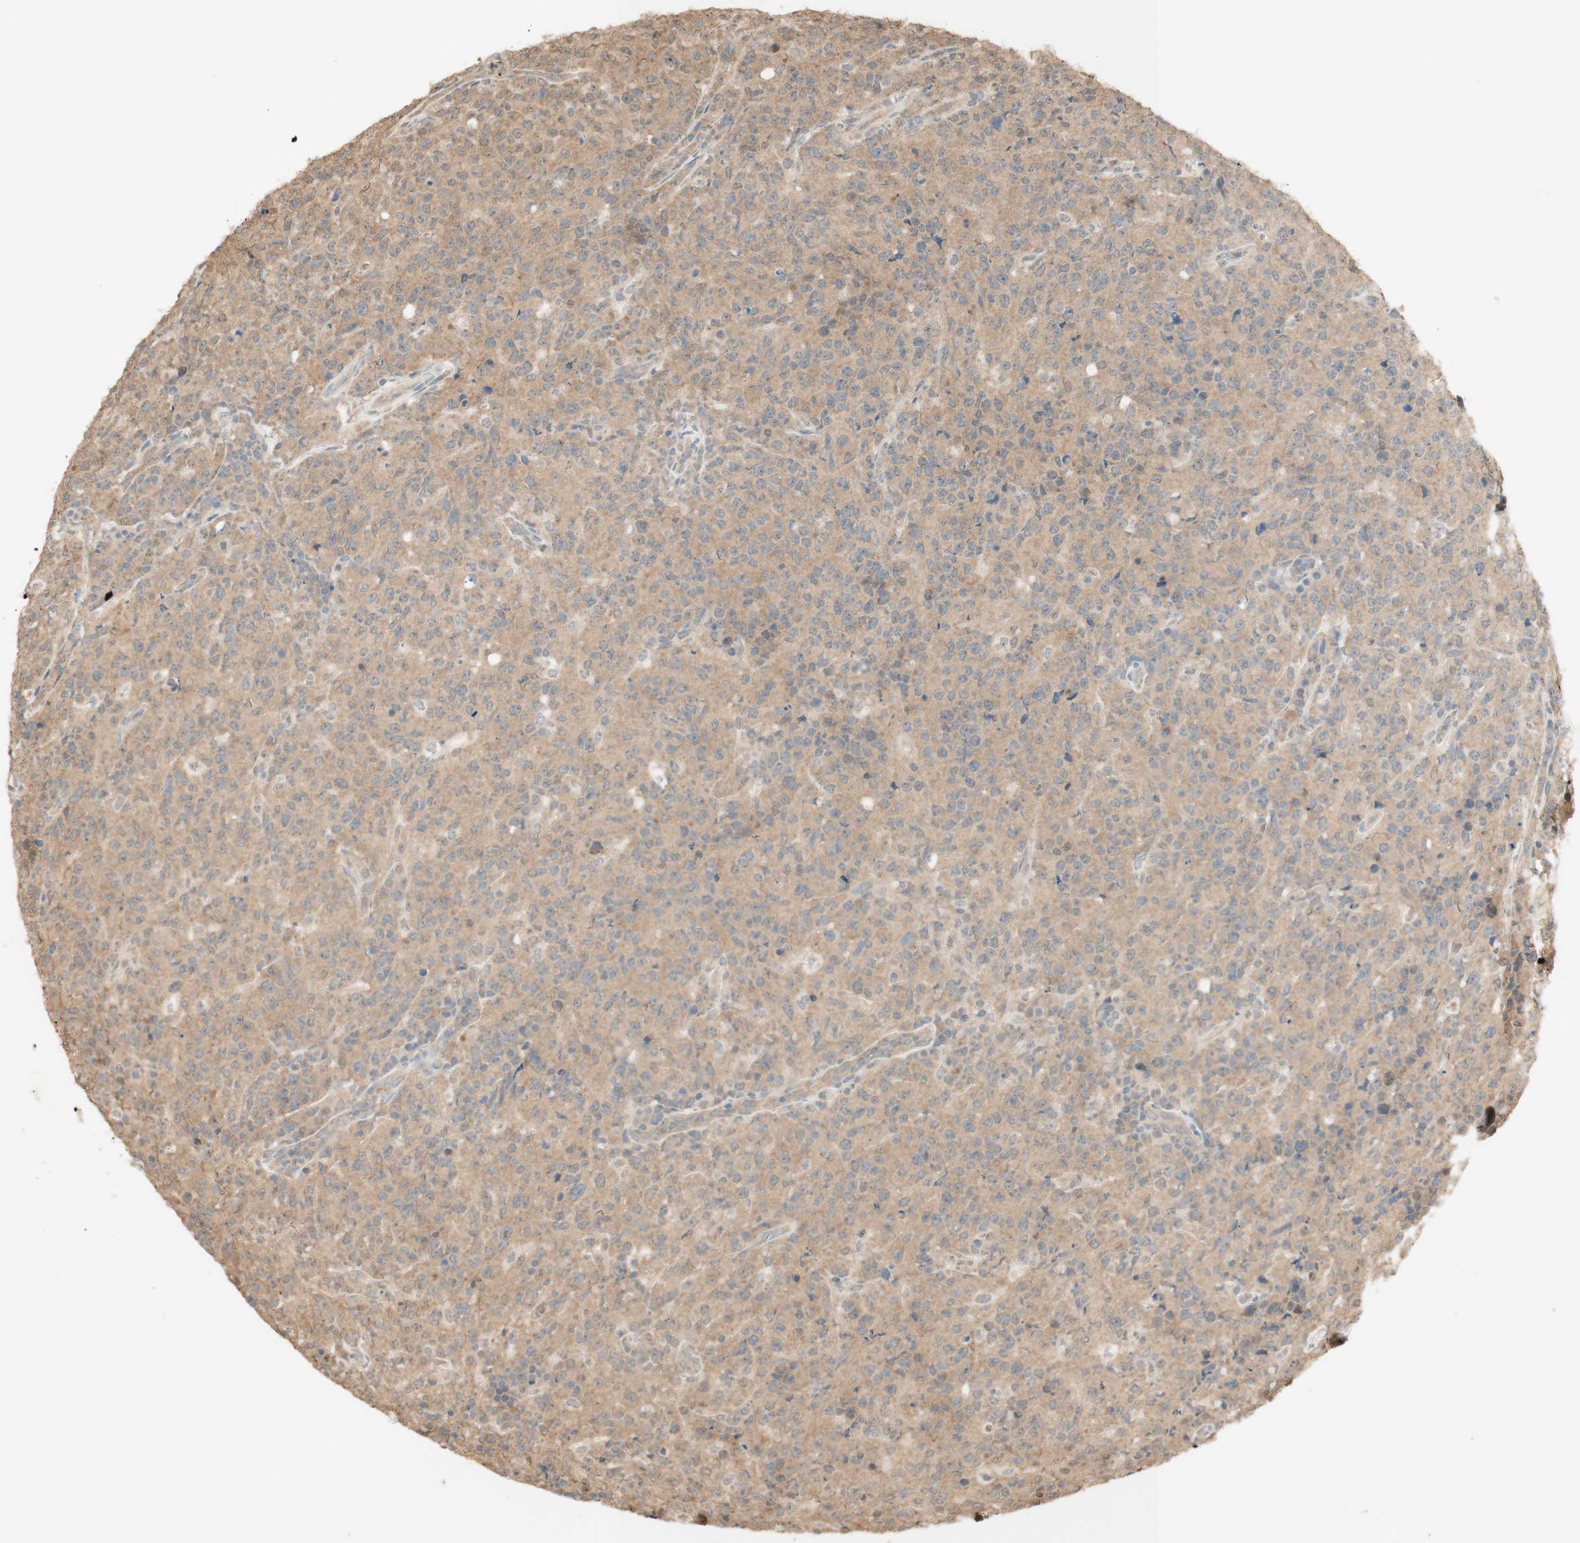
{"staining": {"intensity": "weak", "quantity": ">75%", "location": "cytoplasmic/membranous"}, "tissue": "lymphoma", "cell_type": "Tumor cells", "image_type": "cancer", "snomed": [{"axis": "morphology", "description": "Malignant lymphoma, non-Hodgkin's type, High grade"}, {"axis": "topography", "description": "Tonsil"}], "caption": "Lymphoma stained with immunohistochemistry exhibits weak cytoplasmic/membranous expression in about >75% of tumor cells.", "gene": "SPINT2", "patient": {"sex": "female", "age": 36}}